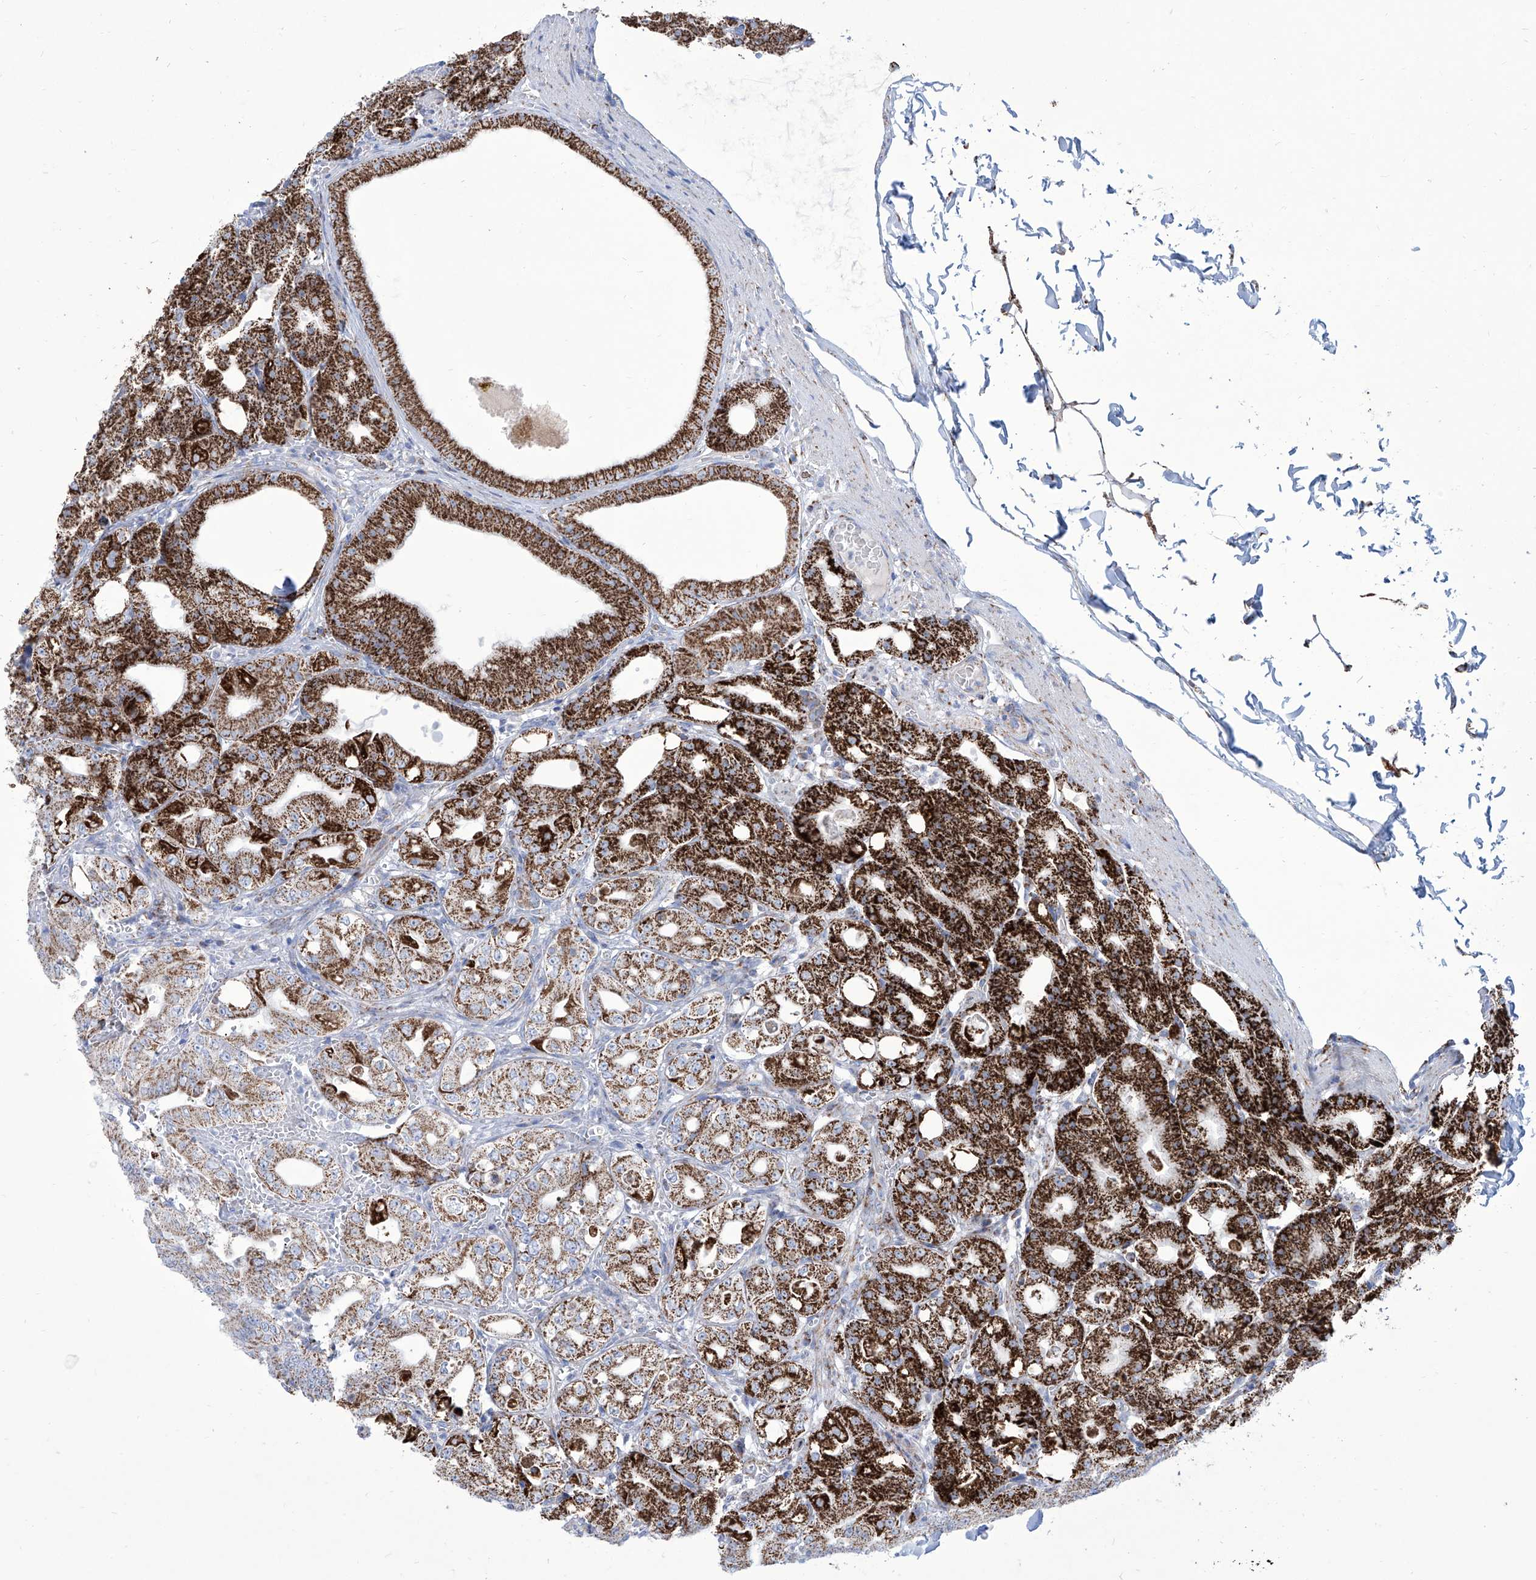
{"staining": {"intensity": "strong", "quantity": "25%-75%", "location": "cytoplasmic/membranous"}, "tissue": "stomach", "cell_type": "Glandular cells", "image_type": "normal", "snomed": [{"axis": "morphology", "description": "Normal tissue, NOS"}, {"axis": "topography", "description": "Stomach, lower"}], "caption": "Protein expression by immunohistochemistry reveals strong cytoplasmic/membranous staining in about 25%-75% of glandular cells in unremarkable stomach.", "gene": "ALDH6A1", "patient": {"sex": "male", "age": 71}}